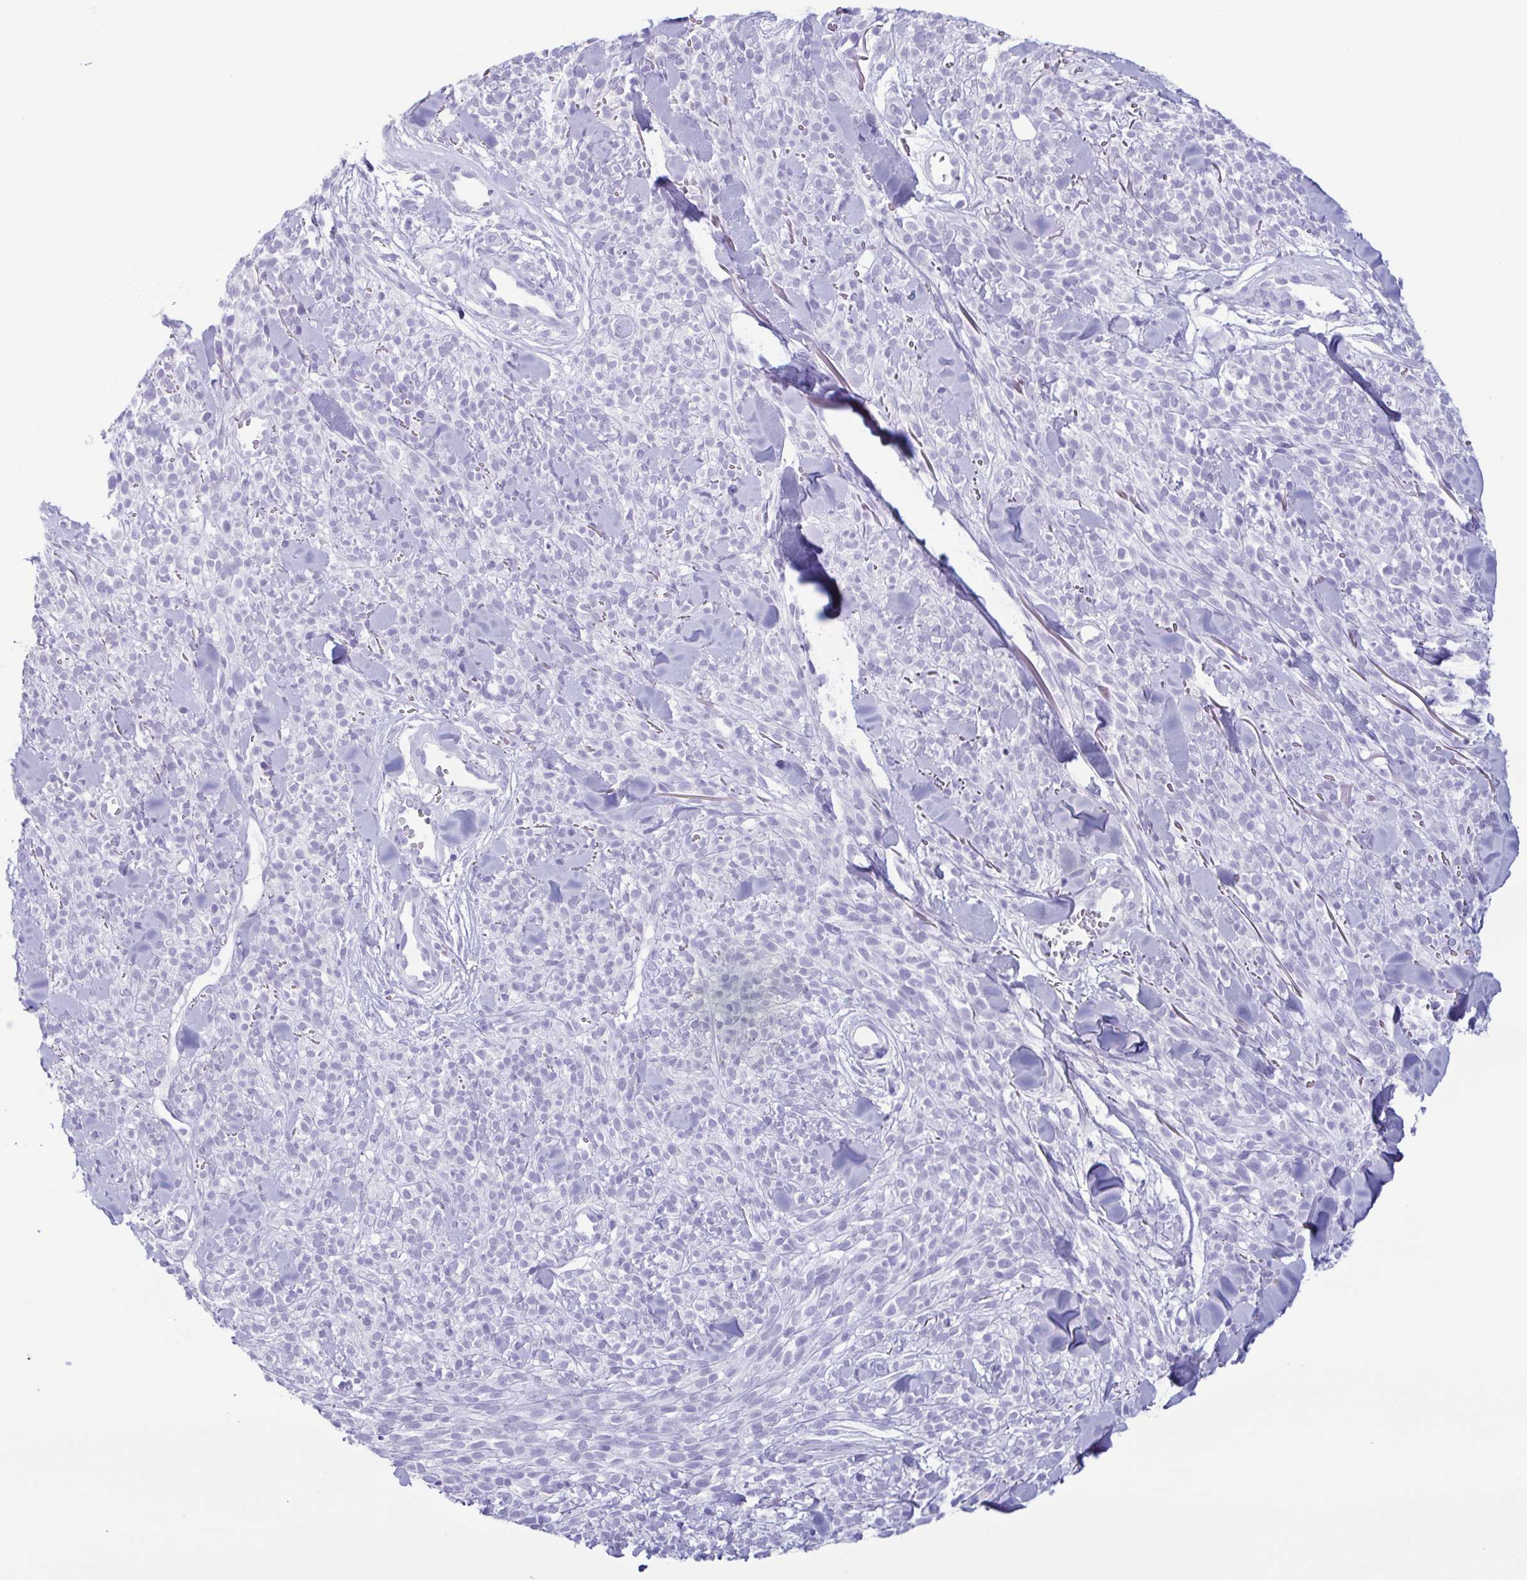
{"staining": {"intensity": "negative", "quantity": "none", "location": "none"}, "tissue": "melanoma", "cell_type": "Tumor cells", "image_type": "cancer", "snomed": [{"axis": "morphology", "description": "Malignant melanoma, NOS"}, {"axis": "topography", "description": "Skin"}, {"axis": "topography", "description": "Skin of trunk"}], "caption": "Tumor cells show no significant expression in melanoma.", "gene": "LTF", "patient": {"sex": "male", "age": 74}}